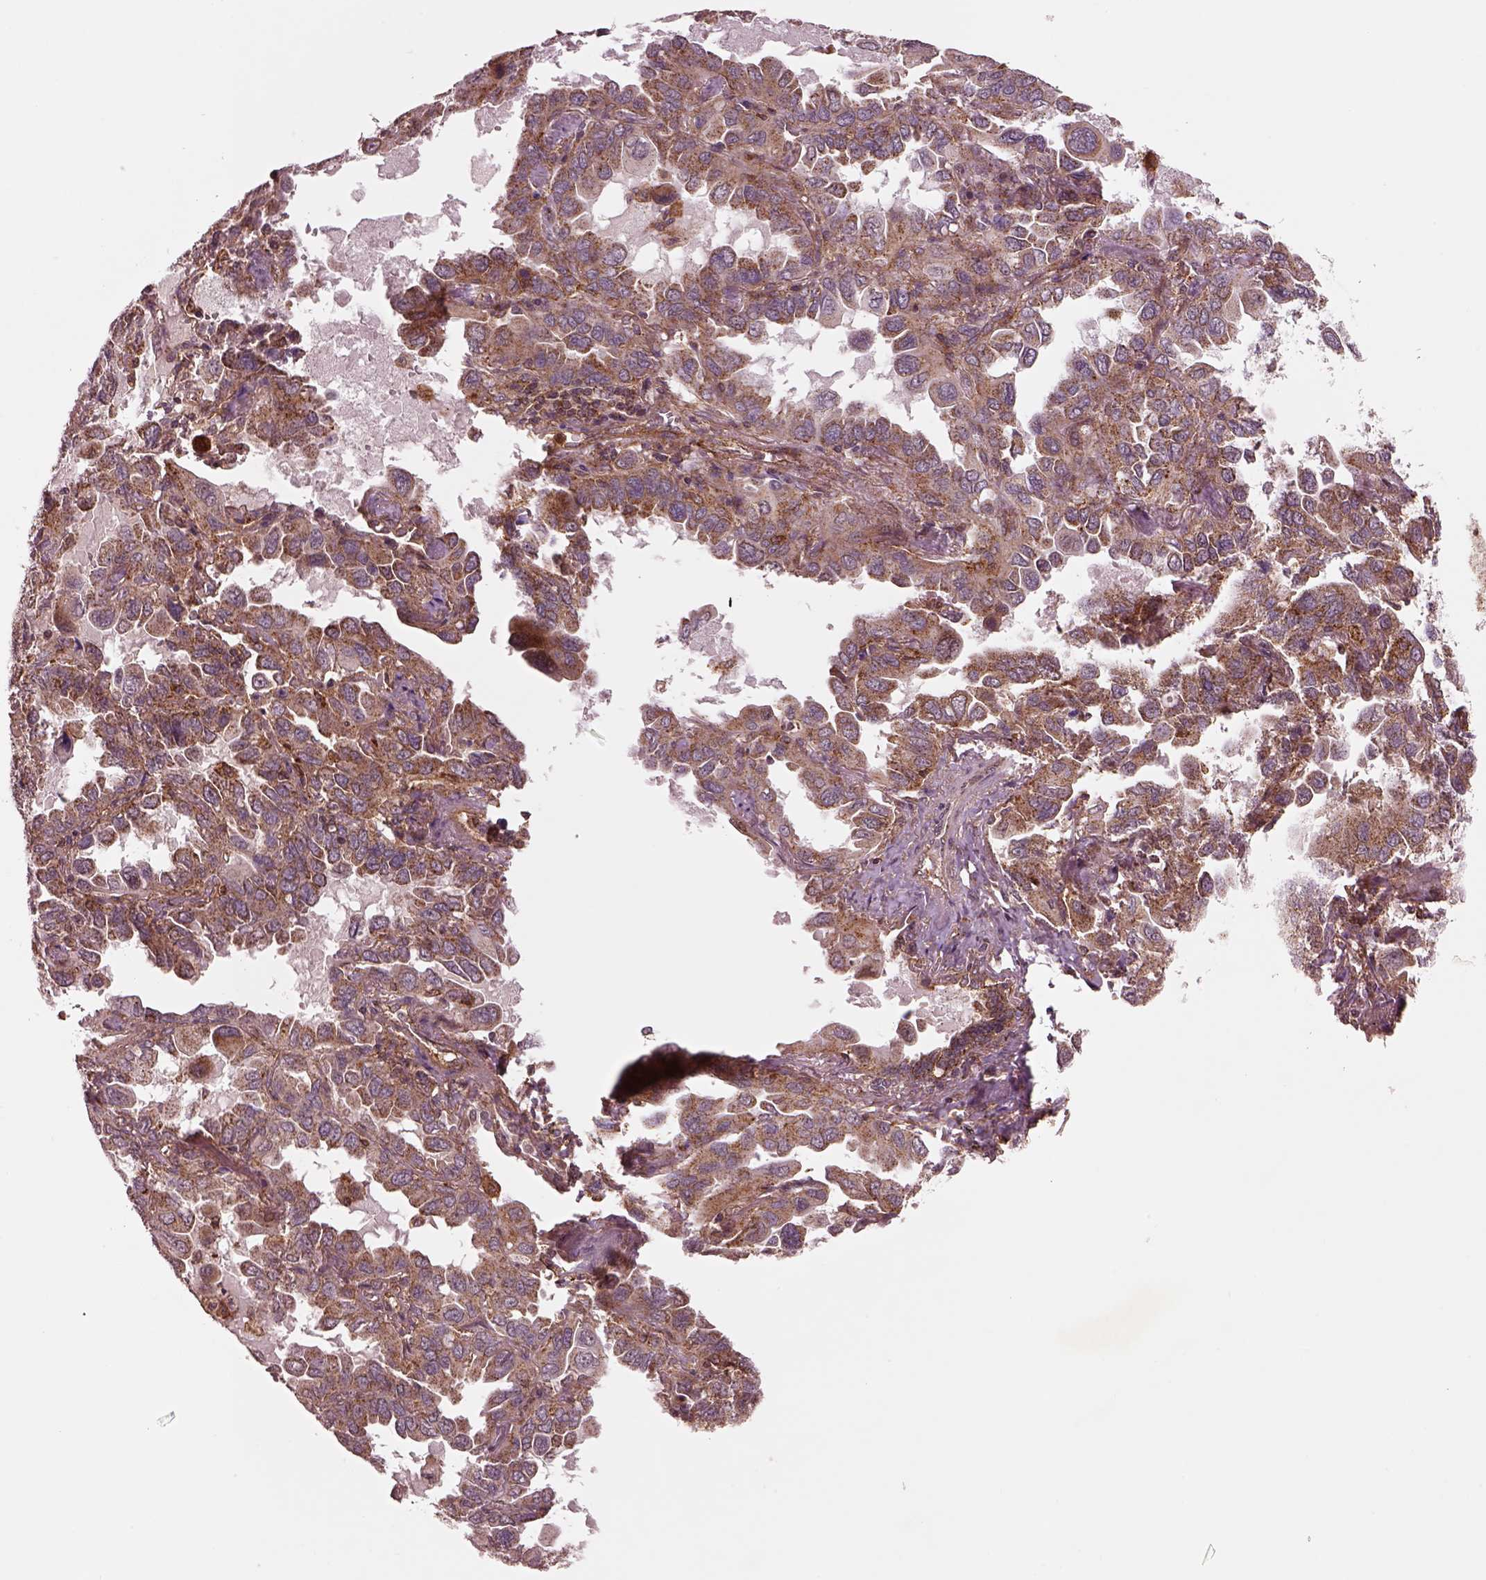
{"staining": {"intensity": "moderate", "quantity": "<25%", "location": "cytoplasmic/membranous"}, "tissue": "lung cancer", "cell_type": "Tumor cells", "image_type": "cancer", "snomed": [{"axis": "morphology", "description": "Adenocarcinoma, NOS"}, {"axis": "topography", "description": "Lung"}], "caption": "Lung cancer (adenocarcinoma) stained with IHC exhibits moderate cytoplasmic/membranous positivity in about <25% of tumor cells.", "gene": "WASHC2A", "patient": {"sex": "male", "age": 64}}